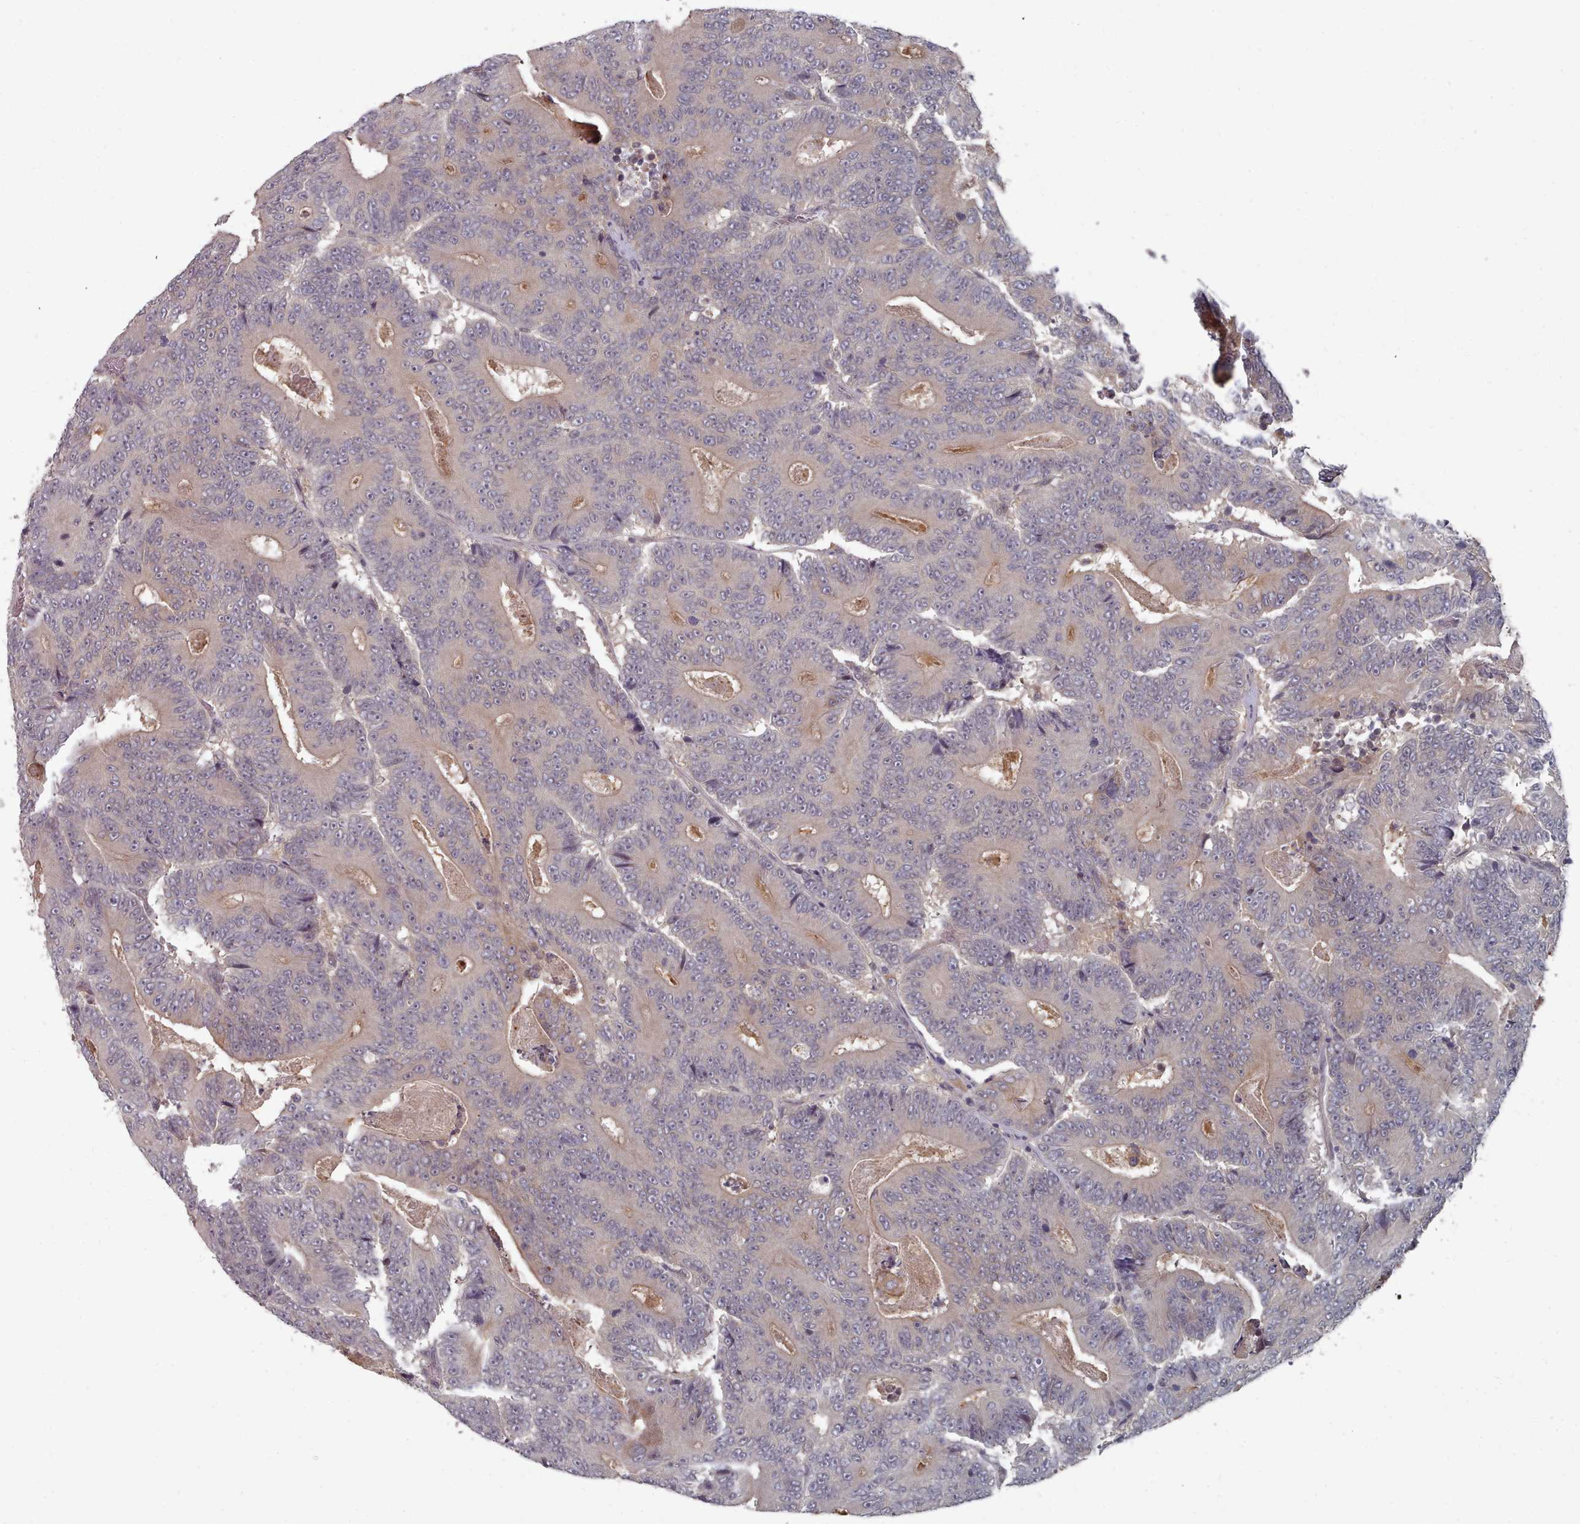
{"staining": {"intensity": "negative", "quantity": "none", "location": "none"}, "tissue": "colorectal cancer", "cell_type": "Tumor cells", "image_type": "cancer", "snomed": [{"axis": "morphology", "description": "Adenocarcinoma, NOS"}, {"axis": "topography", "description": "Colon"}], "caption": "This image is of adenocarcinoma (colorectal) stained with immunohistochemistry (IHC) to label a protein in brown with the nuclei are counter-stained blue. There is no staining in tumor cells.", "gene": "HYAL3", "patient": {"sex": "male", "age": 83}}